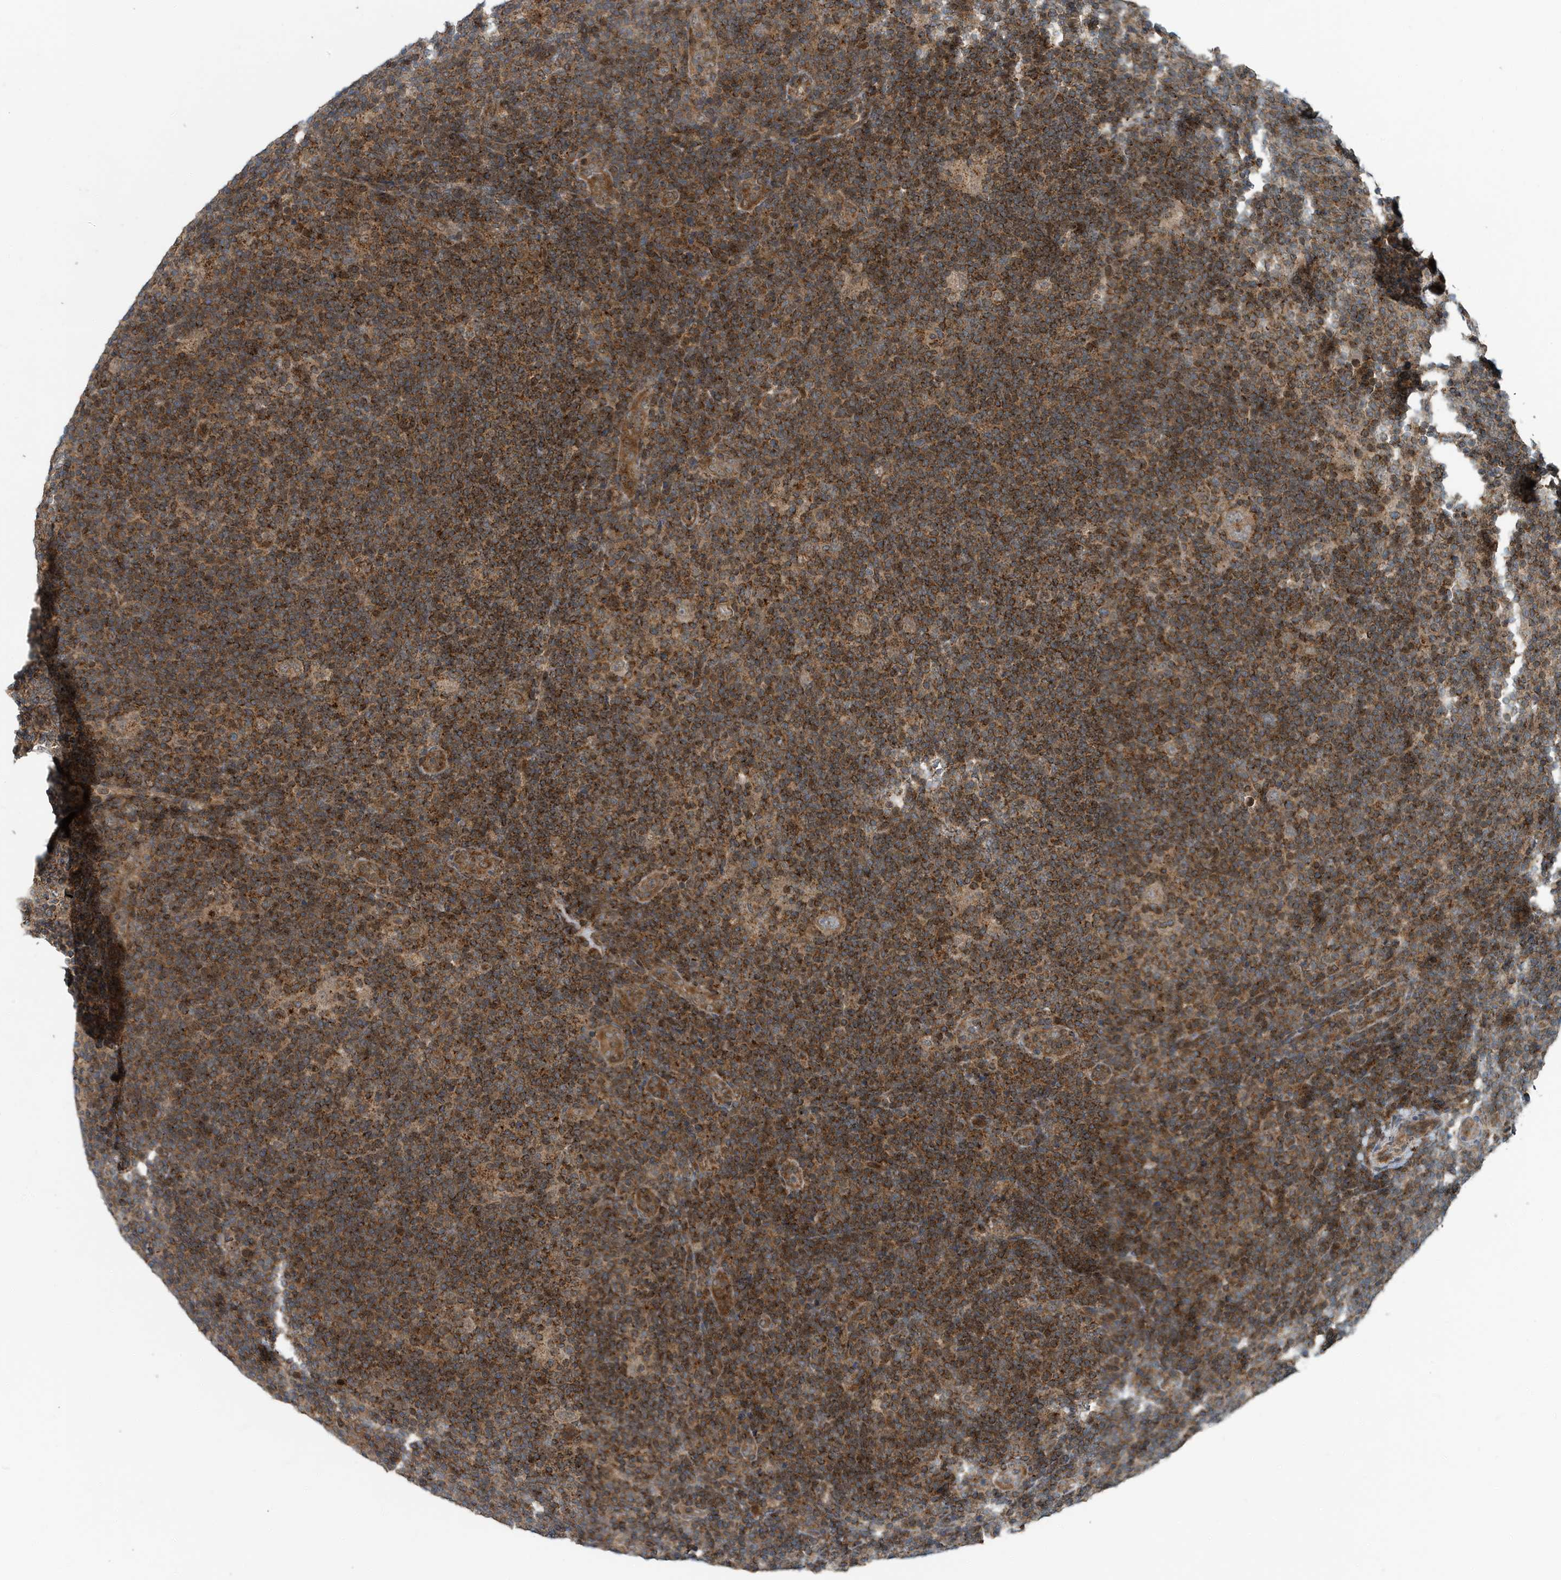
{"staining": {"intensity": "weak", "quantity": ">75%", "location": "cytoplasmic/membranous"}, "tissue": "lymphoma", "cell_type": "Tumor cells", "image_type": "cancer", "snomed": [{"axis": "morphology", "description": "Hodgkin's disease, NOS"}, {"axis": "topography", "description": "Lymph node"}], "caption": "Immunohistochemical staining of Hodgkin's disease shows weak cytoplasmic/membranous protein expression in approximately >75% of tumor cells. Immunohistochemistry stains the protein in brown and the nuclei are stained blue.", "gene": "KIF15", "patient": {"sex": "female", "age": 57}}